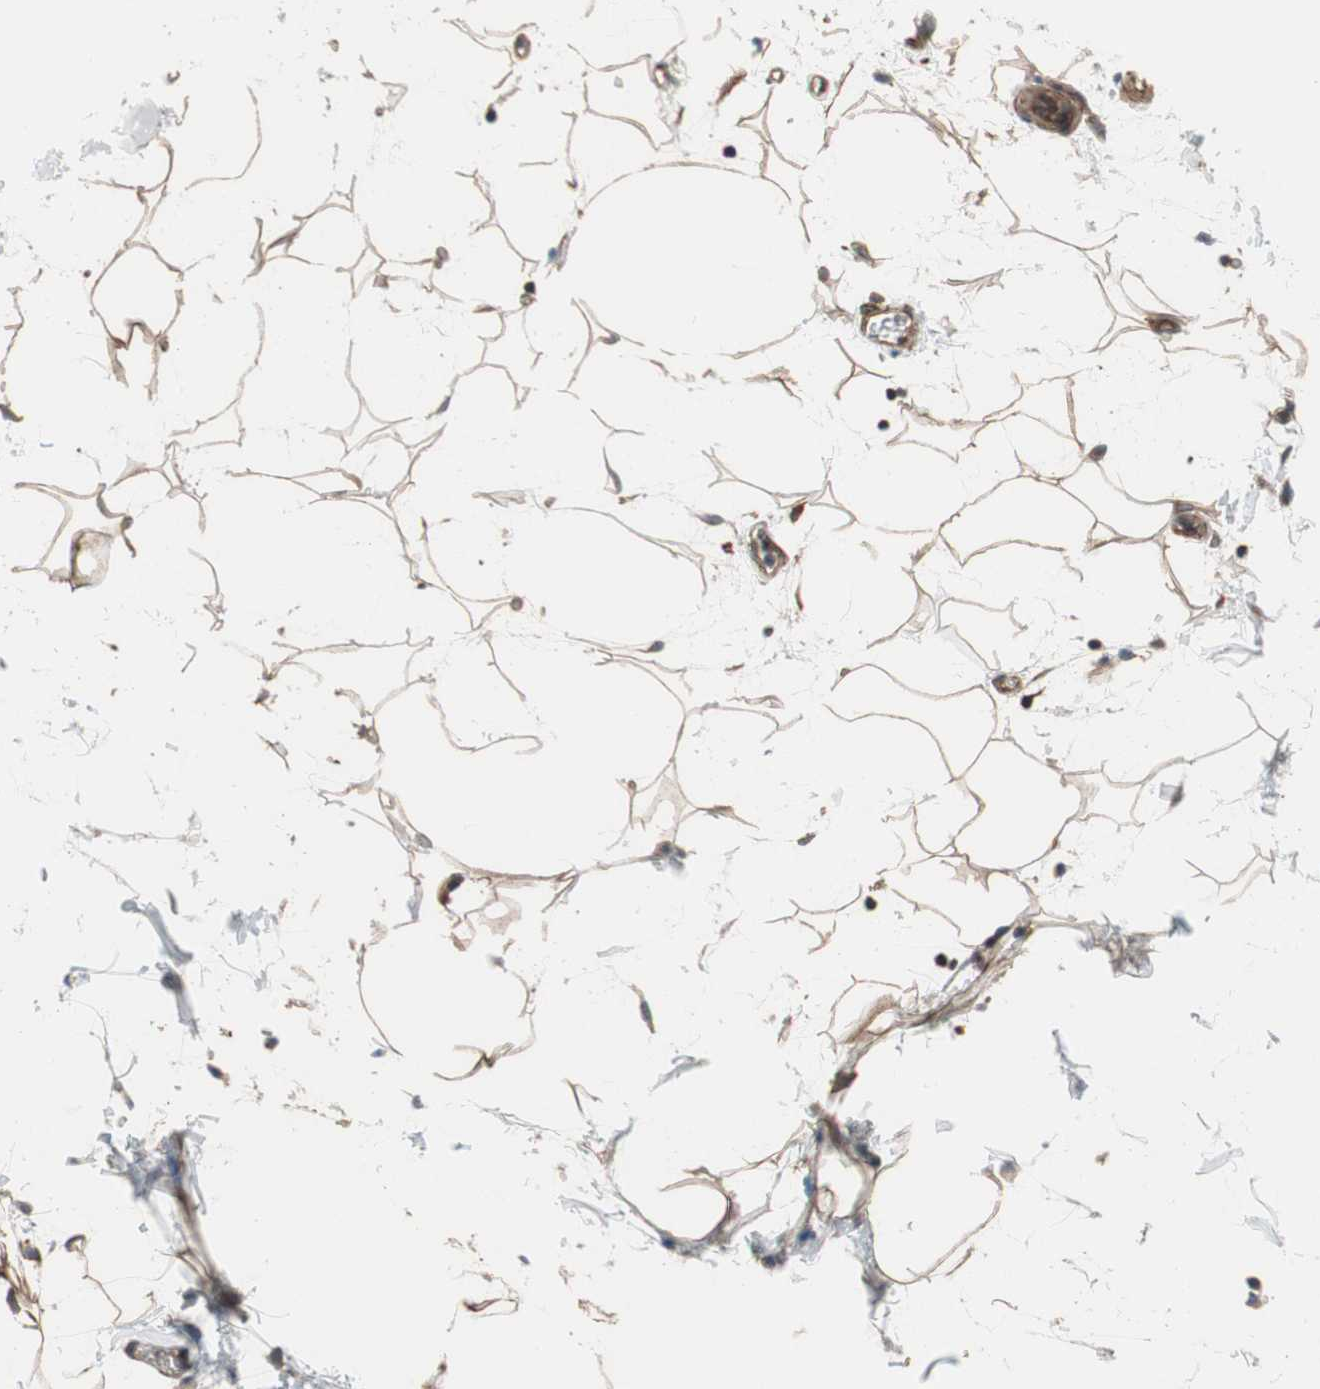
{"staining": {"intensity": "moderate", "quantity": ">75%", "location": "cytoplasmic/membranous"}, "tissue": "adipose tissue", "cell_type": "Adipocytes", "image_type": "normal", "snomed": [{"axis": "morphology", "description": "Normal tissue, NOS"}, {"axis": "topography", "description": "Soft tissue"}], "caption": "Adipocytes display medium levels of moderate cytoplasmic/membranous expression in approximately >75% of cells in benign adipose tissue.", "gene": "GRHL1", "patient": {"sex": "male", "age": 72}}